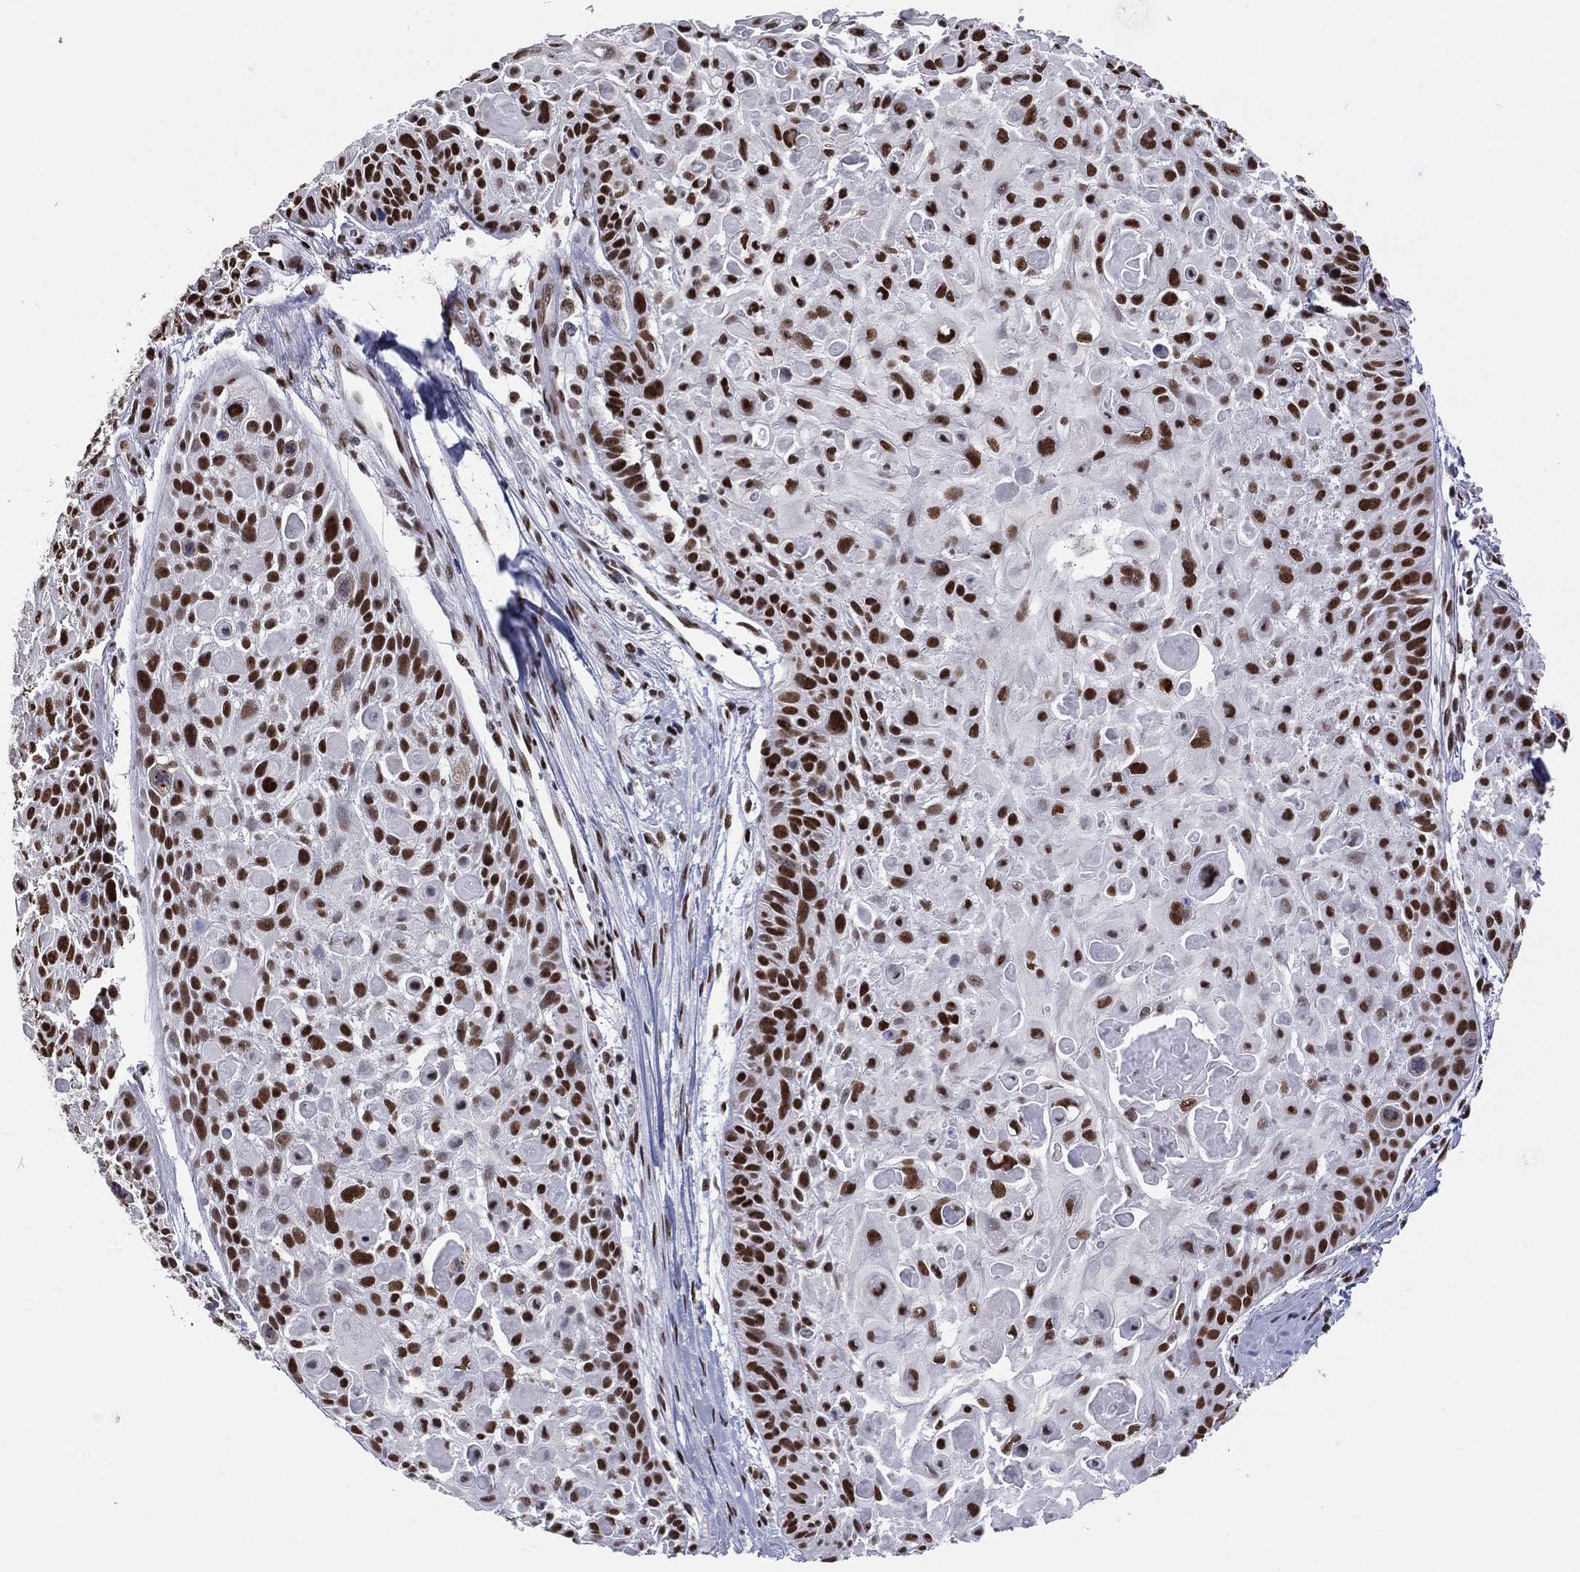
{"staining": {"intensity": "strong", "quantity": ">75%", "location": "nuclear"}, "tissue": "skin cancer", "cell_type": "Tumor cells", "image_type": "cancer", "snomed": [{"axis": "morphology", "description": "Squamous cell carcinoma, NOS"}, {"axis": "topography", "description": "Skin"}, {"axis": "topography", "description": "Anal"}], "caption": "The photomicrograph demonstrates a brown stain indicating the presence of a protein in the nuclear of tumor cells in skin cancer.", "gene": "ZNF7", "patient": {"sex": "female", "age": 75}}